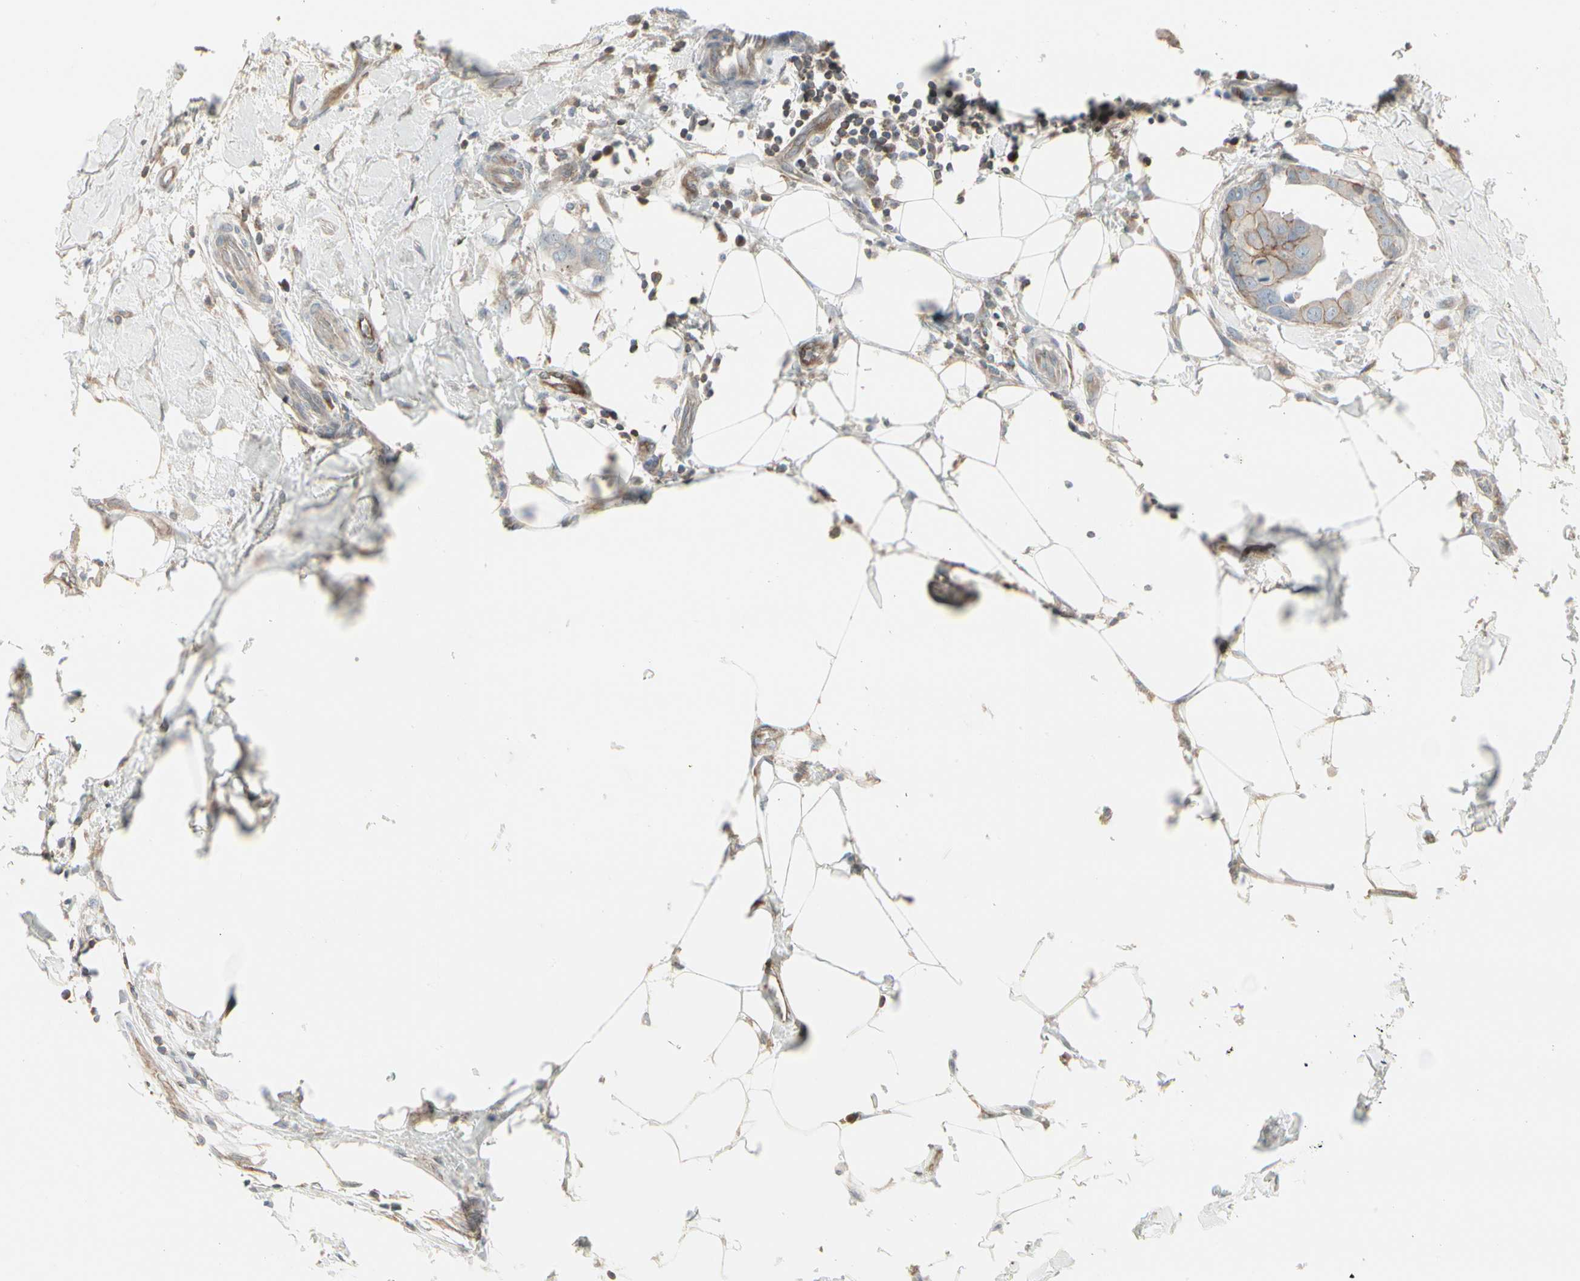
{"staining": {"intensity": "weak", "quantity": ">75%", "location": "cytoplasmic/membranous"}, "tissue": "breast cancer", "cell_type": "Tumor cells", "image_type": "cancer", "snomed": [{"axis": "morphology", "description": "Duct carcinoma"}, {"axis": "topography", "description": "Breast"}], "caption": "Weak cytoplasmic/membranous protein expression is appreciated in about >75% of tumor cells in breast intraductal carcinoma.", "gene": "EPS15", "patient": {"sex": "female", "age": 40}}